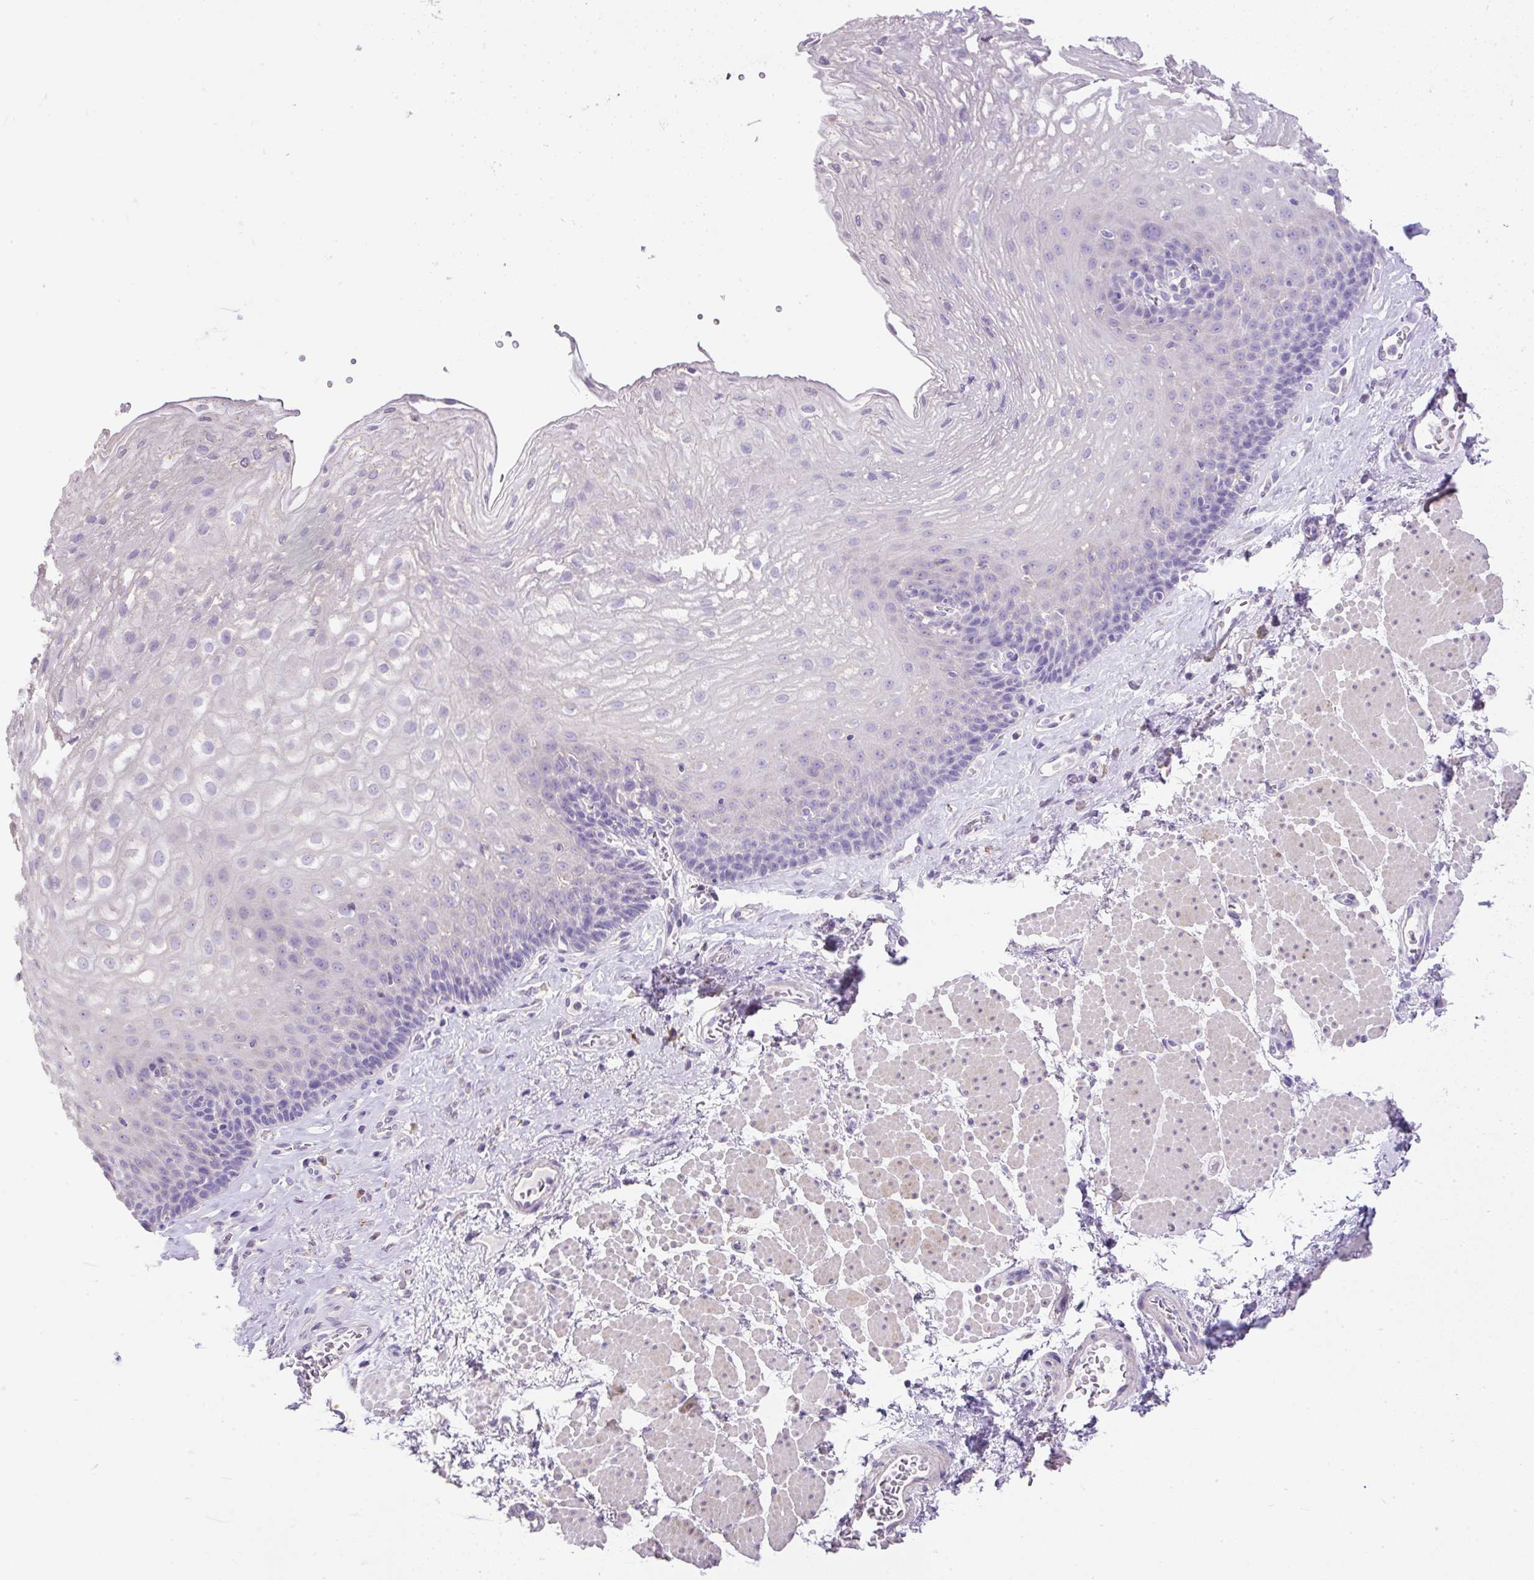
{"staining": {"intensity": "negative", "quantity": "none", "location": "none"}, "tissue": "esophagus", "cell_type": "Squamous epithelial cells", "image_type": "normal", "snomed": [{"axis": "morphology", "description": "Normal tissue, NOS"}, {"axis": "topography", "description": "Esophagus"}], "caption": "This histopathology image is of normal esophagus stained with immunohistochemistry (IHC) to label a protein in brown with the nuclei are counter-stained blue. There is no expression in squamous epithelial cells. (Immunohistochemistry, brightfield microscopy, high magnification).", "gene": "GBX1", "patient": {"sex": "female", "age": 66}}